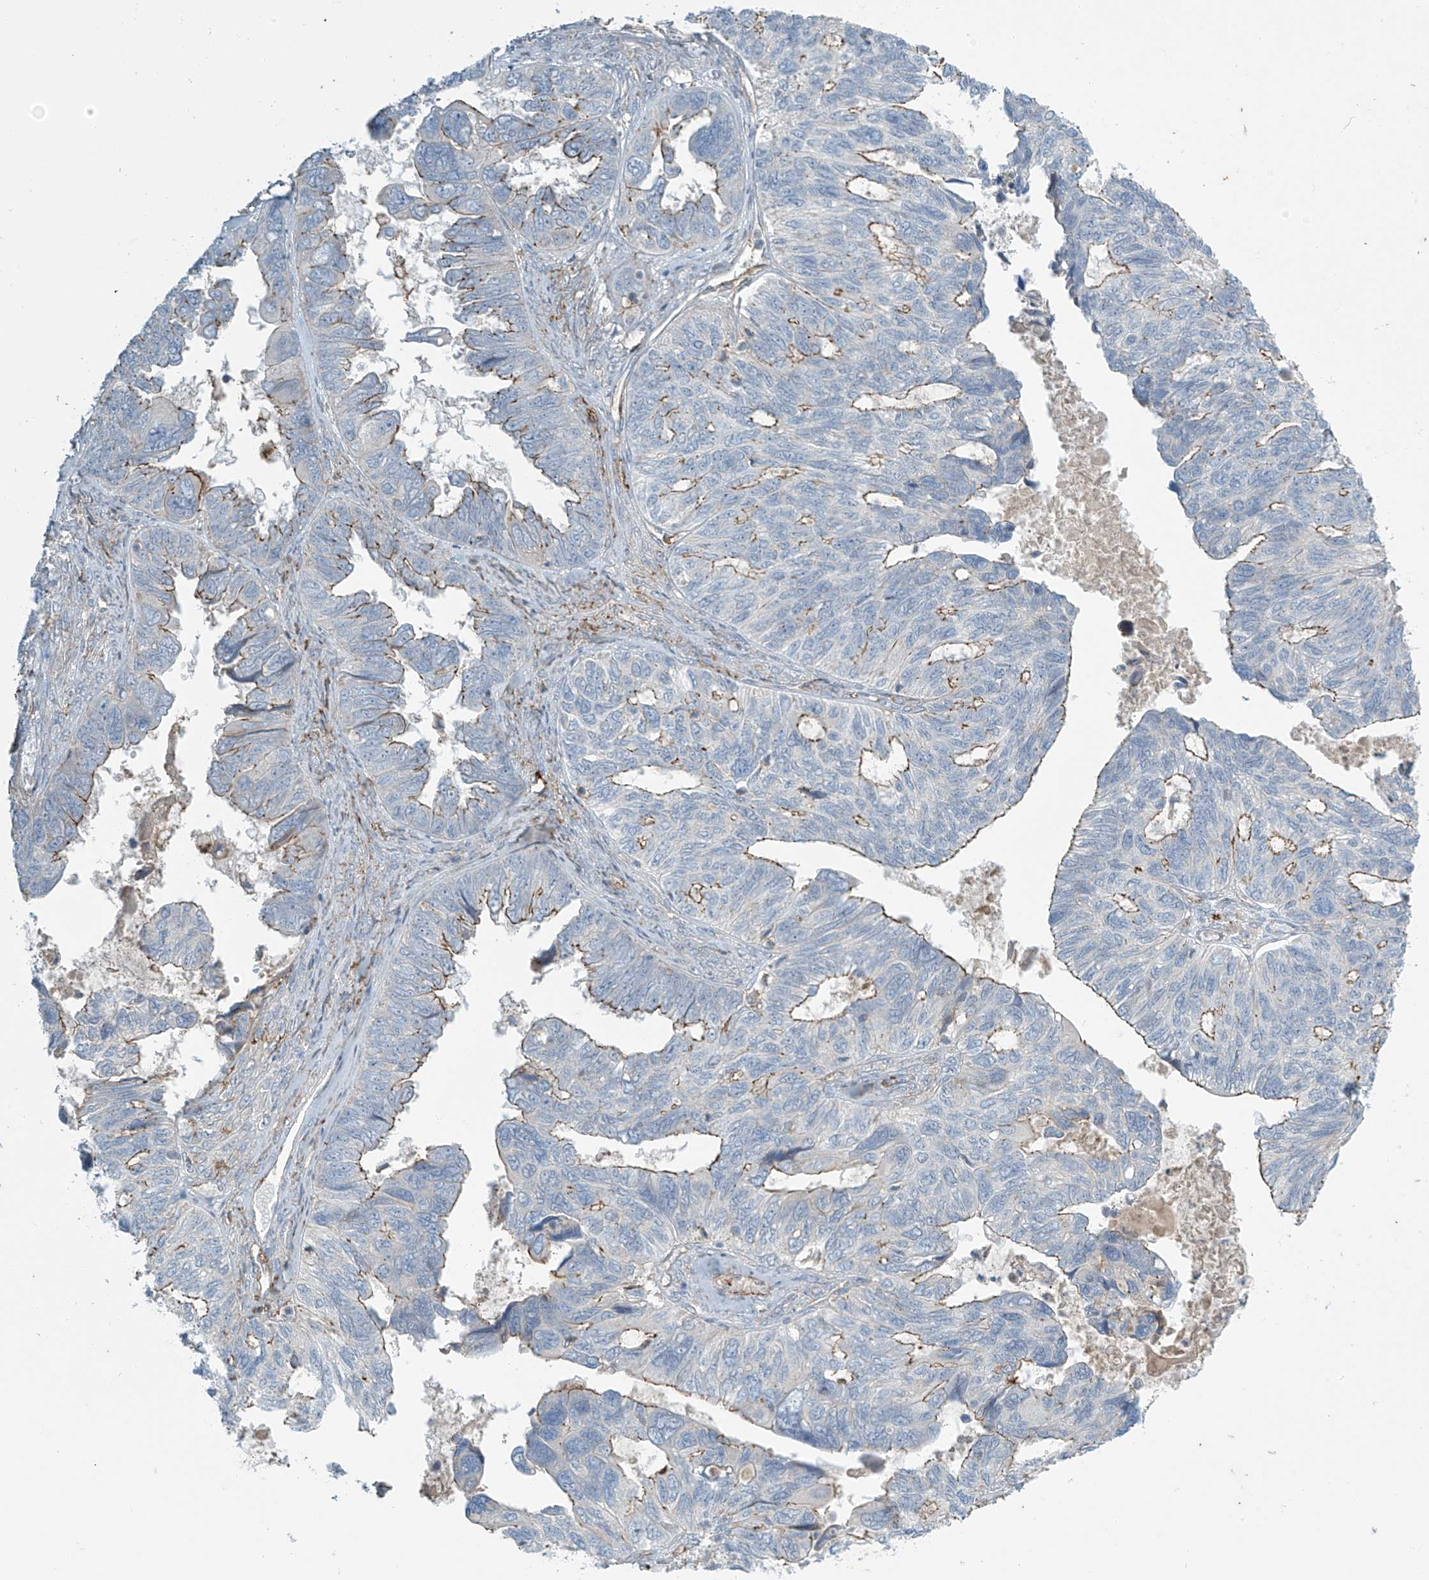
{"staining": {"intensity": "moderate", "quantity": "25%-75%", "location": "cytoplasmic/membranous"}, "tissue": "ovarian cancer", "cell_type": "Tumor cells", "image_type": "cancer", "snomed": [{"axis": "morphology", "description": "Cystadenocarcinoma, serous, NOS"}, {"axis": "topography", "description": "Ovary"}], "caption": "Immunohistochemistry staining of ovarian cancer, which exhibits medium levels of moderate cytoplasmic/membranous expression in about 25%-75% of tumor cells indicating moderate cytoplasmic/membranous protein expression. The staining was performed using DAB (brown) for protein detection and nuclei were counterstained in hematoxylin (blue).", "gene": "SLC9A2", "patient": {"sex": "female", "age": 79}}